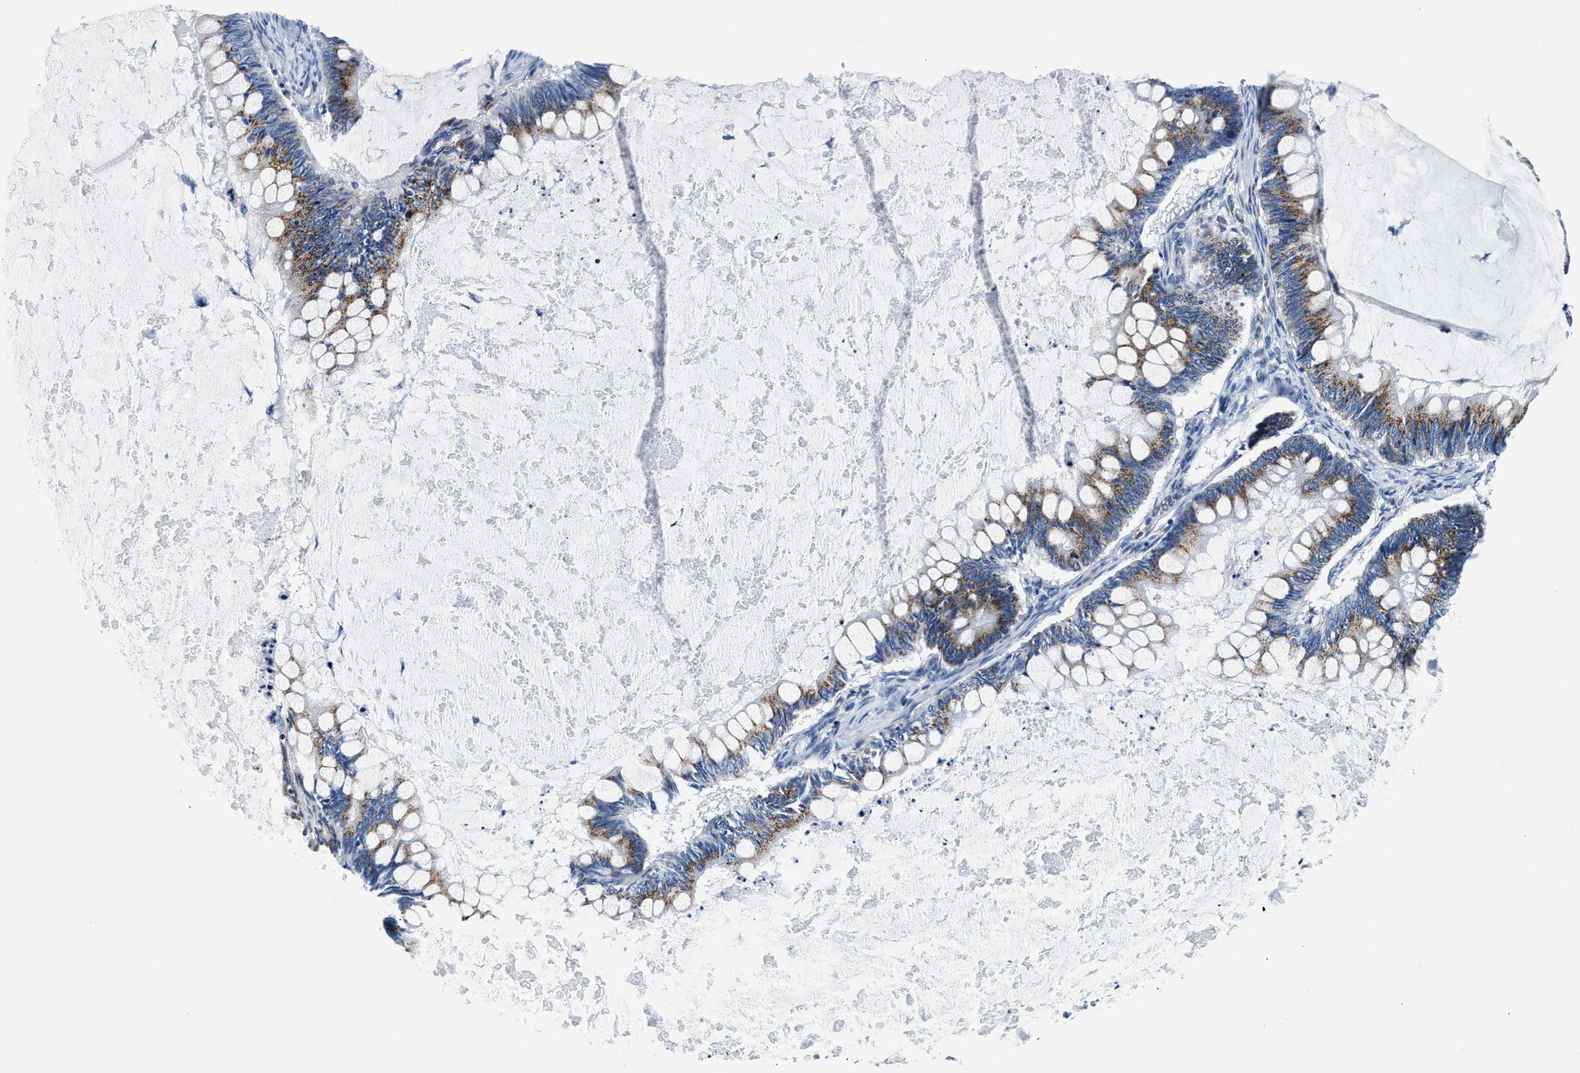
{"staining": {"intensity": "moderate", "quantity": ">75%", "location": "cytoplasmic/membranous"}, "tissue": "ovarian cancer", "cell_type": "Tumor cells", "image_type": "cancer", "snomed": [{"axis": "morphology", "description": "Cystadenocarcinoma, mucinous, NOS"}, {"axis": "topography", "description": "Ovary"}], "caption": "A medium amount of moderate cytoplasmic/membranous positivity is appreciated in about >75% of tumor cells in ovarian mucinous cystadenocarcinoma tissue. (IHC, brightfield microscopy, high magnification).", "gene": "VPS53", "patient": {"sex": "female", "age": 61}}